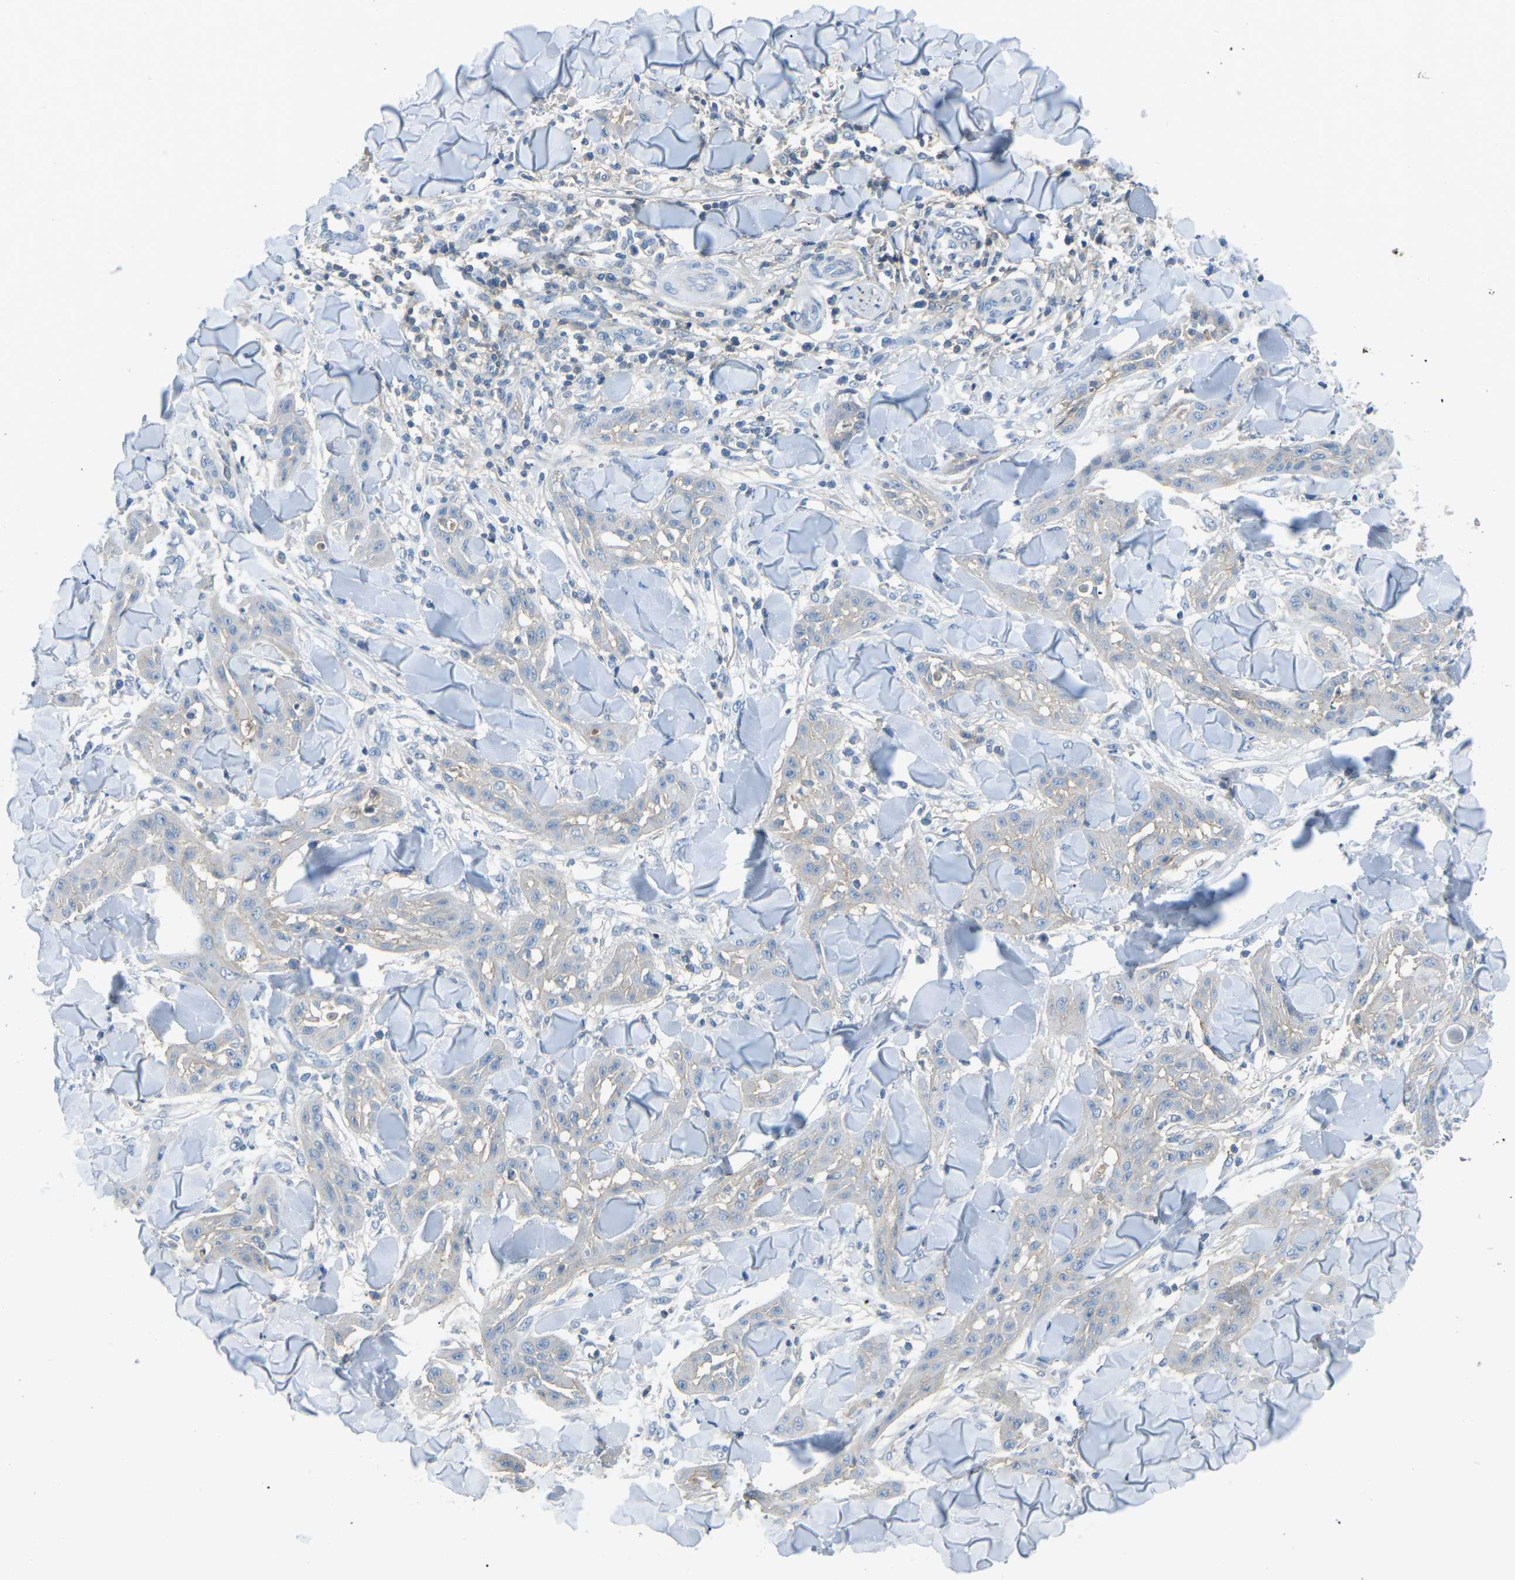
{"staining": {"intensity": "weak", "quantity": "25%-75%", "location": "cytoplasmic/membranous"}, "tissue": "skin cancer", "cell_type": "Tumor cells", "image_type": "cancer", "snomed": [{"axis": "morphology", "description": "Squamous cell carcinoma, NOS"}, {"axis": "topography", "description": "Skin"}], "caption": "Skin cancer (squamous cell carcinoma) was stained to show a protein in brown. There is low levels of weak cytoplasmic/membranous positivity in about 25%-75% of tumor cells. (DAB IHC with brightfield microscopy, high magnification).", "gene": "CD47", "patient": {"sex": "male", "age": 24}}